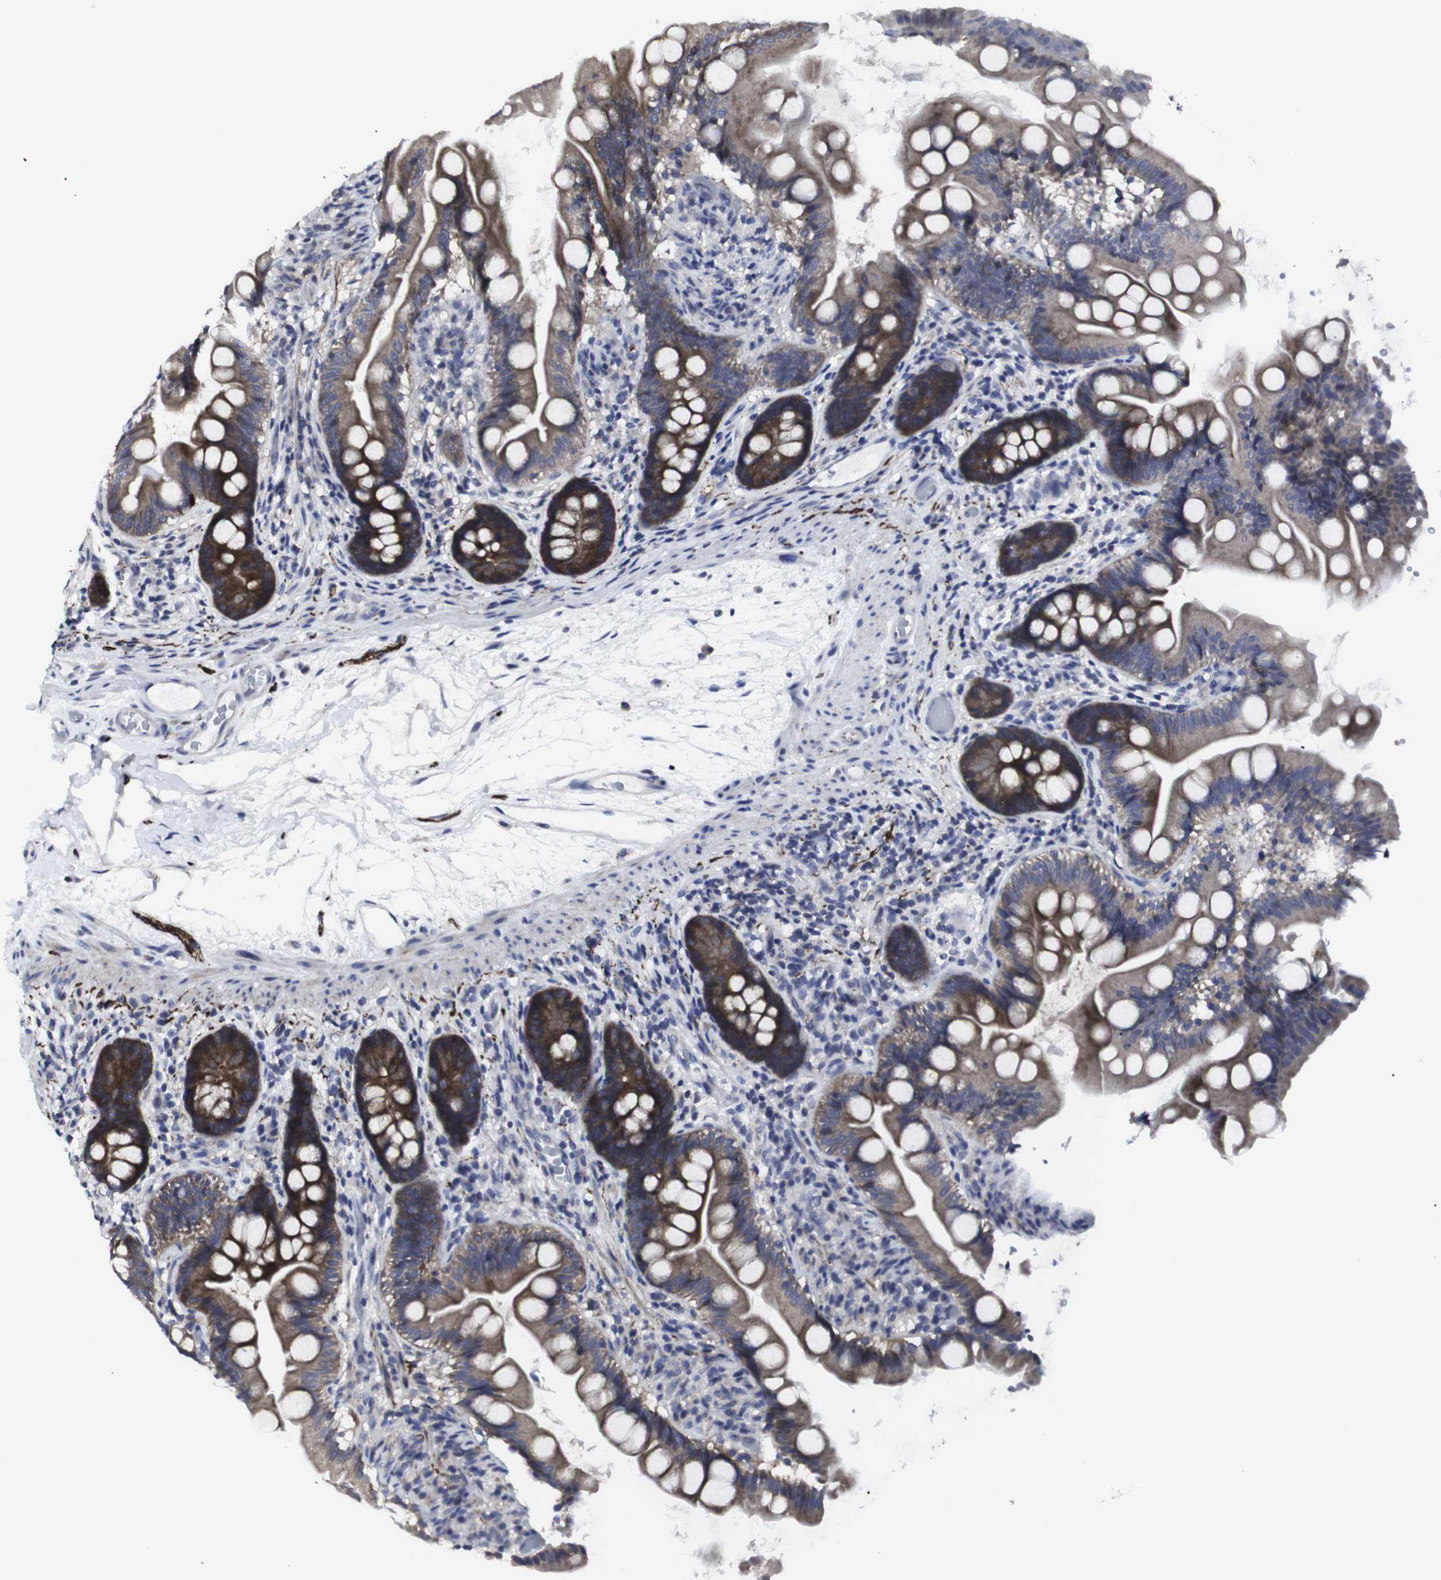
{"staining": {"intensity": "strong", "quantity": ">75%", "location": "cytoplasmic/membranous"}, "tissue": "small intestine", "cell_type": "Glandular cells", "image_type": "normal", "snomed": [{"axis": "morphology", "description": "Normal tissue, NOS"}, {"axis": "topography", "description": "Small intestine"}], "caption": "Strong cytoplasmic/membranous protein staining is appreciated in about >75% of glandular cells in small intestine. (DAB (3,3'-diaminobenzidine) IHC, brown staining for protein, blue staining for nuclei).", "gene": "HPRT1", "patient": {"sex": "female", "age": 56}}